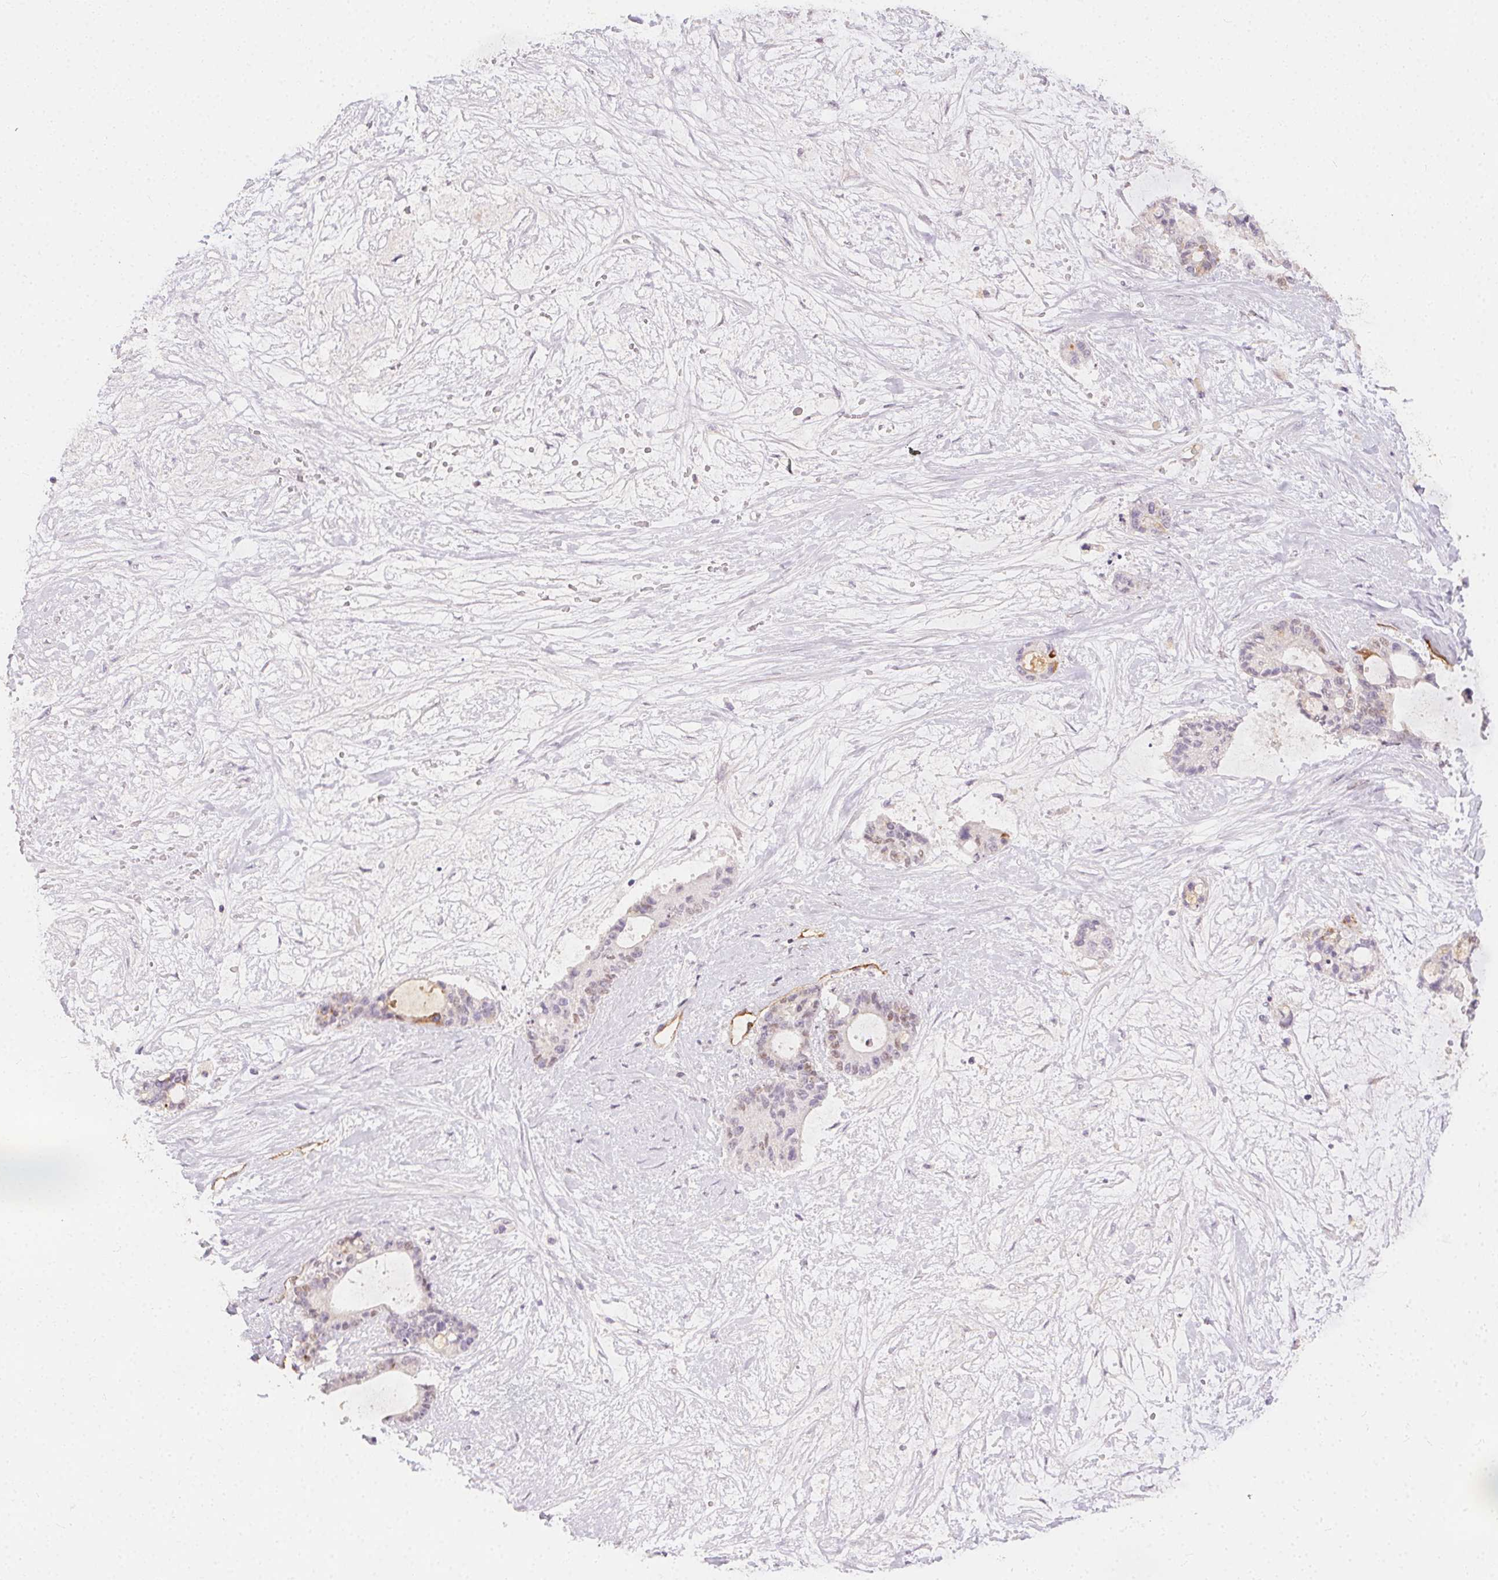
{"staining": {"intensity": "negative", "quantity": "none", "location": "none"}, "tissue": "liver cancer", "cell_type": "Tumor cells", "image_type": "cancer", "snomed": [{"axis": "morphology", "description": "Normal tissue, NOS"}, {"axis": "morphology", "description": "Cholangiocarcinoma"}, {"axis": "topography", "description": "Liver"}, {"axis": "topography", "description": "Peripheral nerve tissue"}], "caption": "DAB (3,3'-diaminobenzidine) immunohistochemical staining of liver cancer (cholangiocarcinoma) reveals no significant positivity in tumor cells. (Stains: DAB immunohistochemistry with hematoxylin counter stain, Microscopy: brightfield microscopy at high magnification).", "gene": "PODXL", "patient": {"sex": "female", "age": 73}}